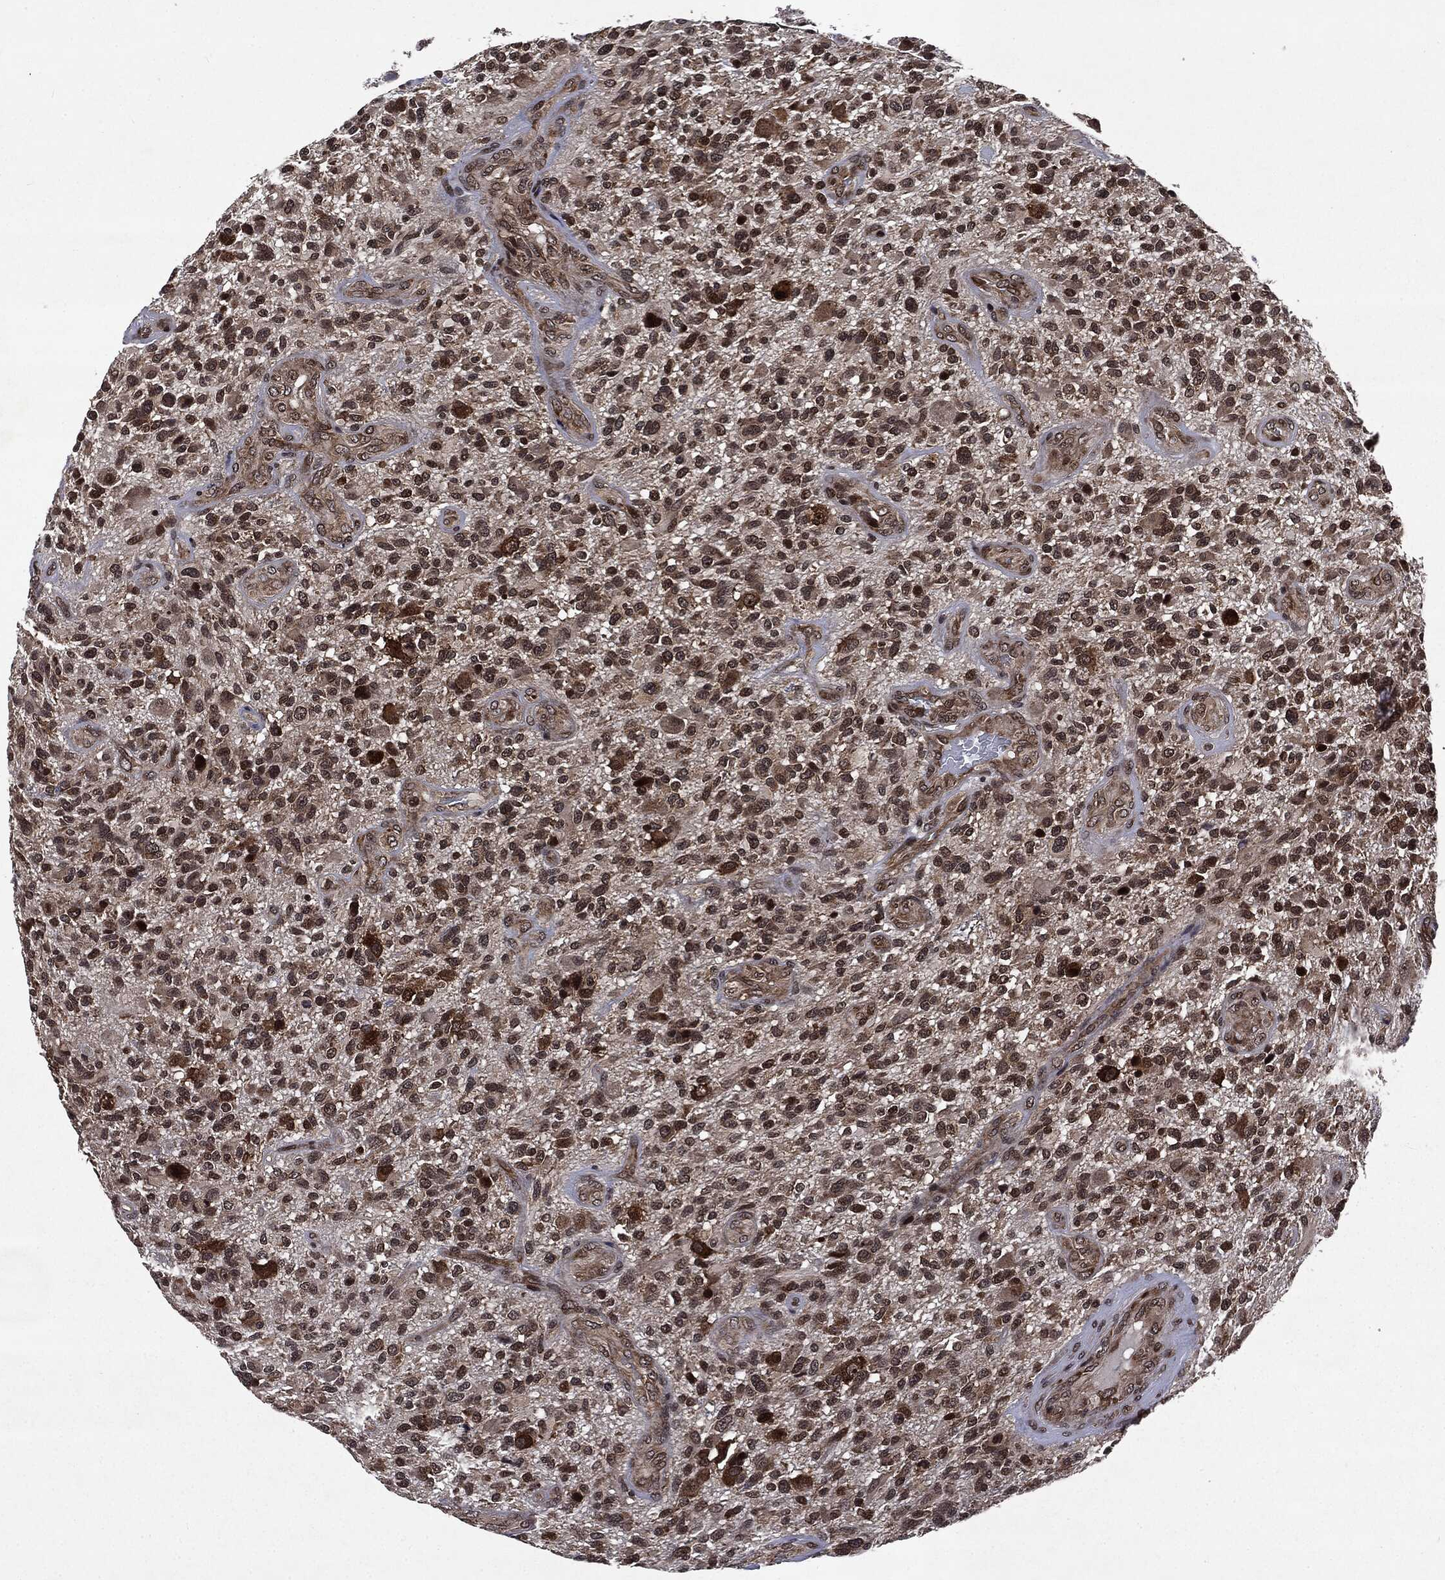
{"staining": {"intensity": "strong", "quantity": "25%-75%", "location": "nuclear"}, "tissue": "glioma", "cell_type": "Tumor cells", "image_type": "cancer", "snomed": [{"axis": "morphology", "description": "Glioma, malignant, High grade"}, {"axis": "topography", "description": "Brain"}], "caption": "Immunohistochemistry (IHC) staining of malignant glioma (high-grade), which exhibits high levels of strong nuclear positivity in approximately 25%-75% of tumor cells indicating strong nuclear protein positivity. The staining was performed using DAB (brown) for protein detection and nuclei were counterstained in hematoxylin (blue).", "gene": "STAU2", "patient": {"sex": "male", "age": 47}}